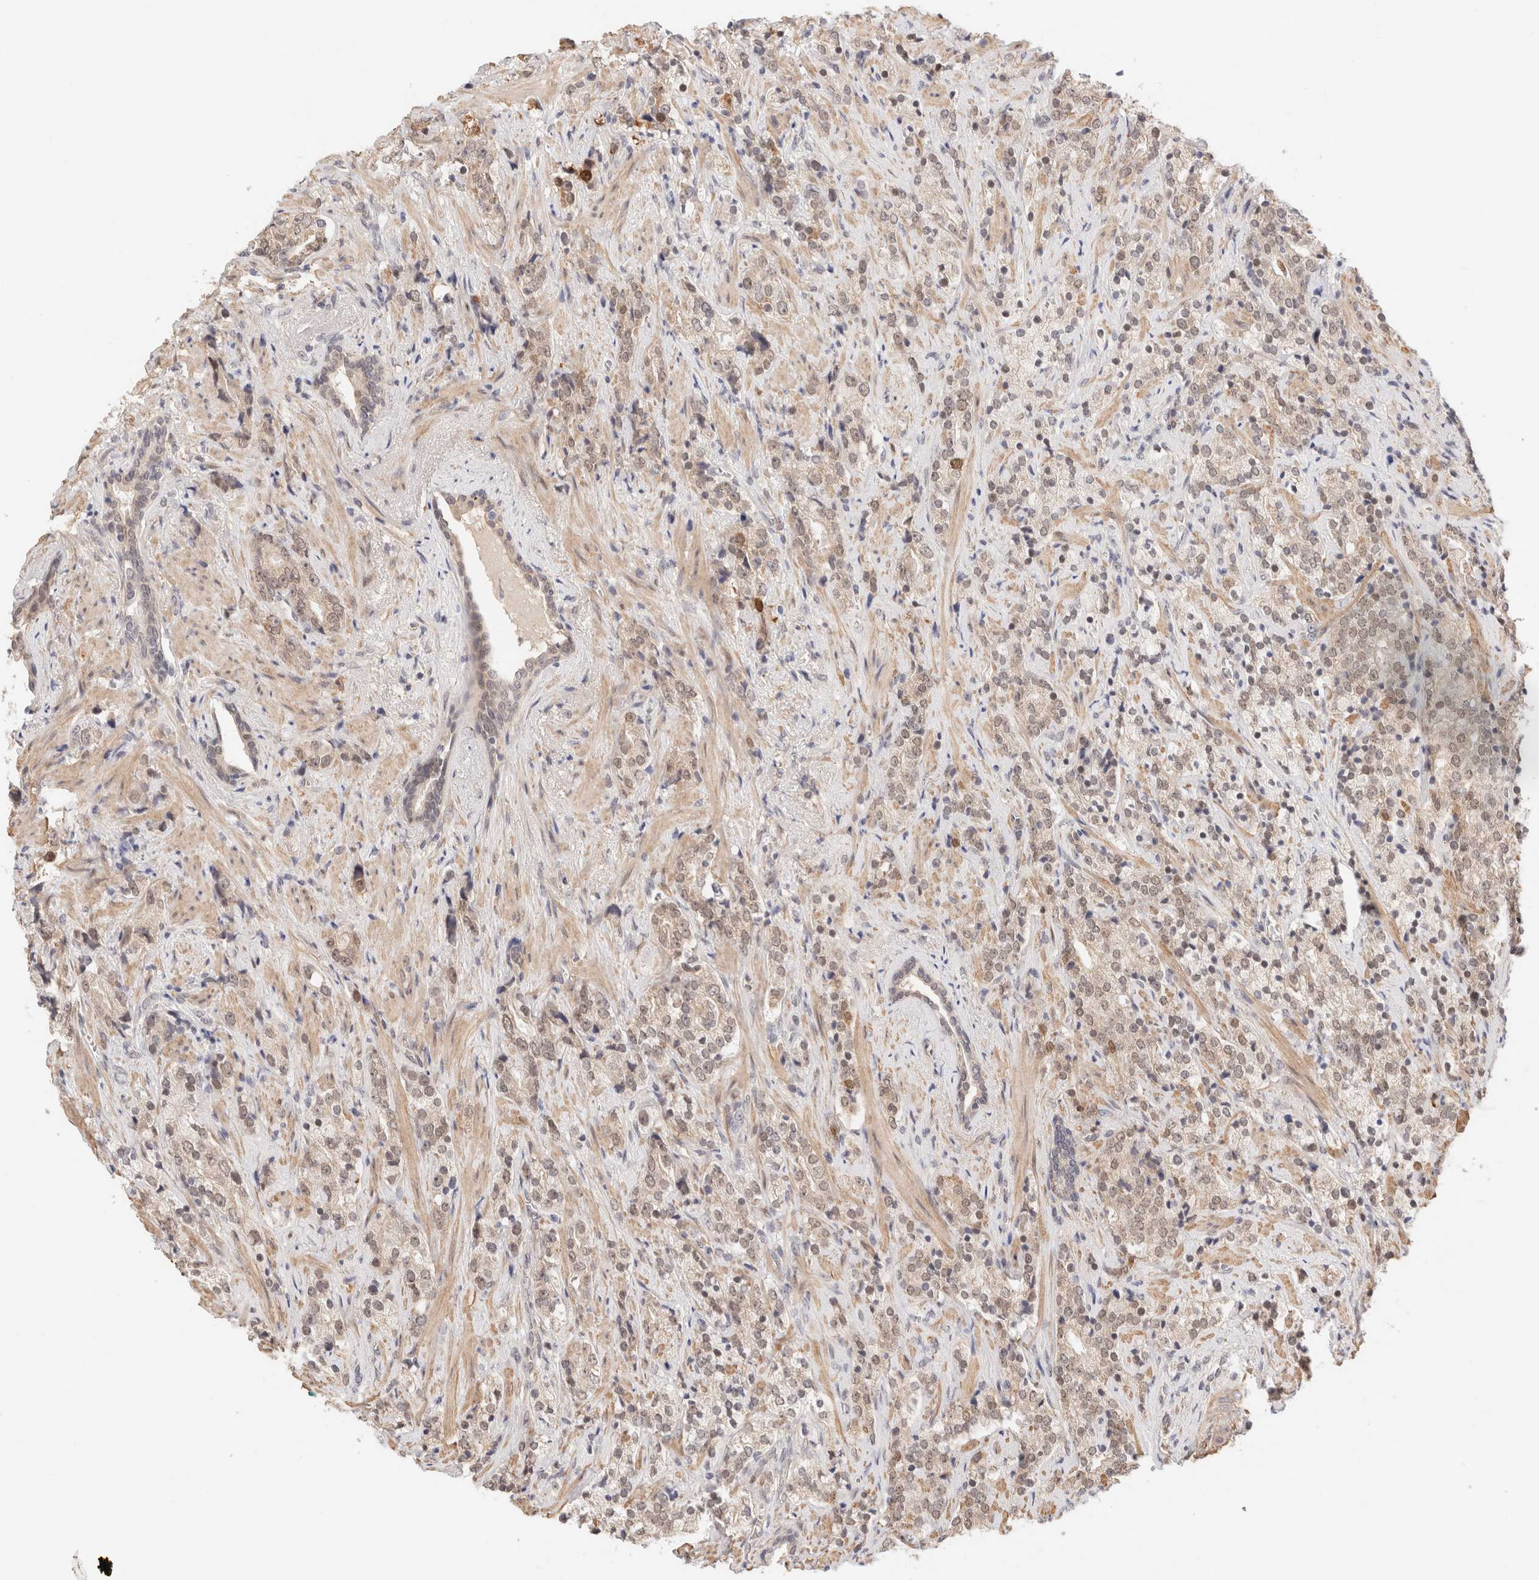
{"staining": {"intensity": "weak", "quantity": "<25%", "location": "nuclear"}, "tissue": "prostate cancer", "cell_type": "Tumor cells", "image_type": "cancer", "snomed": [{"axis": "morphology", "description": "Adenocarcinoma, High grade"}, {"axis": "topography", "description": "Prostate"}], "caption": "Human prostate cancer (adenocarcinoma (high-grade)) stained for a protein using IHC reveals no expression in tumor cells.", "gene": "BRPF3", "patient": {"sex": "male", "age": 71}}